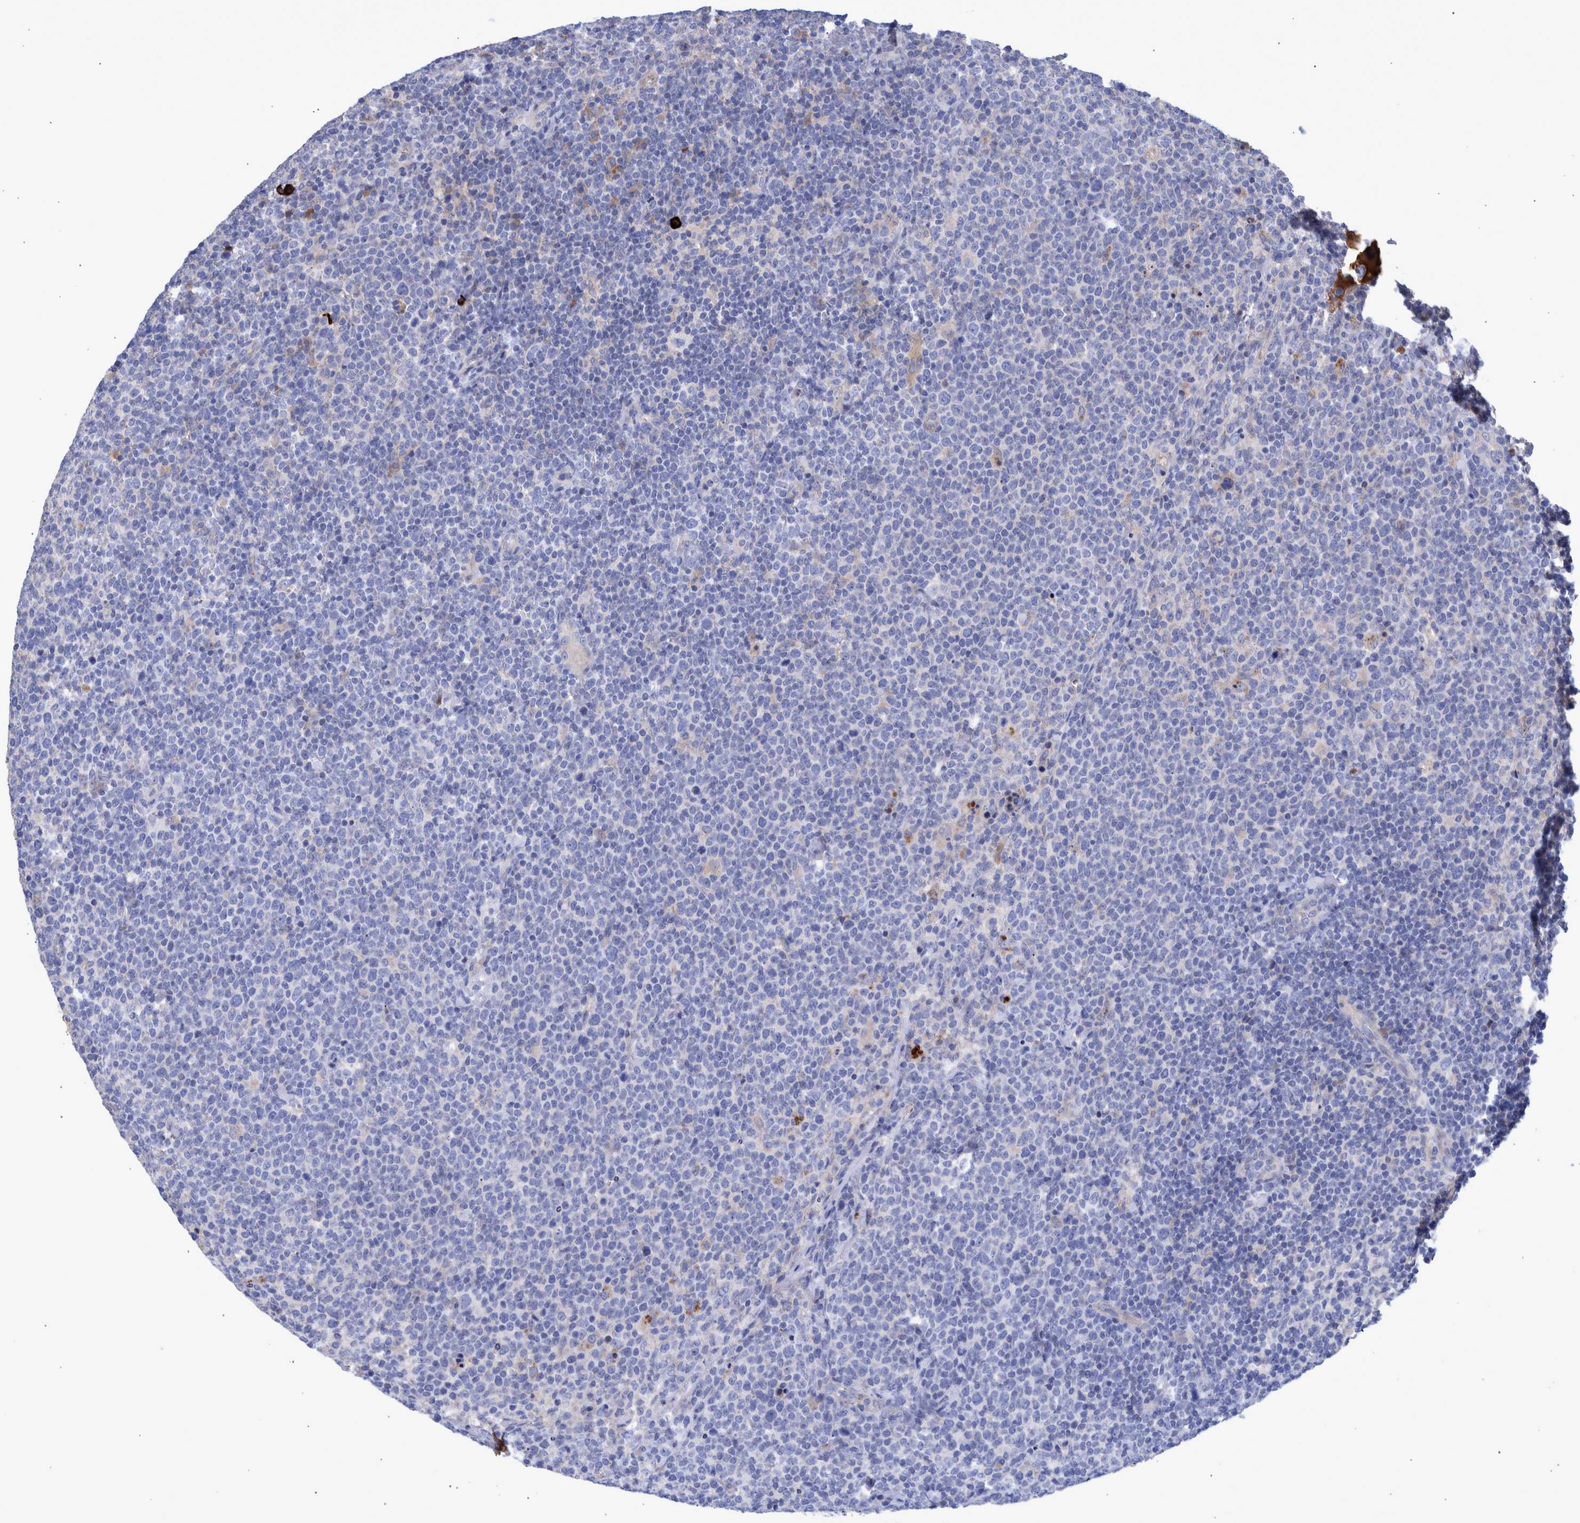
{"staining": {"intensity": "negative", "quantity": "none", "location": "none"}, "tissue": "lymphoma", "cell_type": "Tumor cells", "image_type": "cancer", "snomed": [{"axis": "morphology", "description": "Malignant lymphoma, non-Hodgkin's type, High grade"}, {"axis": "topography", "description": "Lymph node"}], "caption": "Photomicrograph shows no significant protein positivity in tumor cells of malignant lymphoma, non-Hodgkin's type (high-grade).", "gene": "DLL4", "patient": {"sex": "male", "age": 61}}